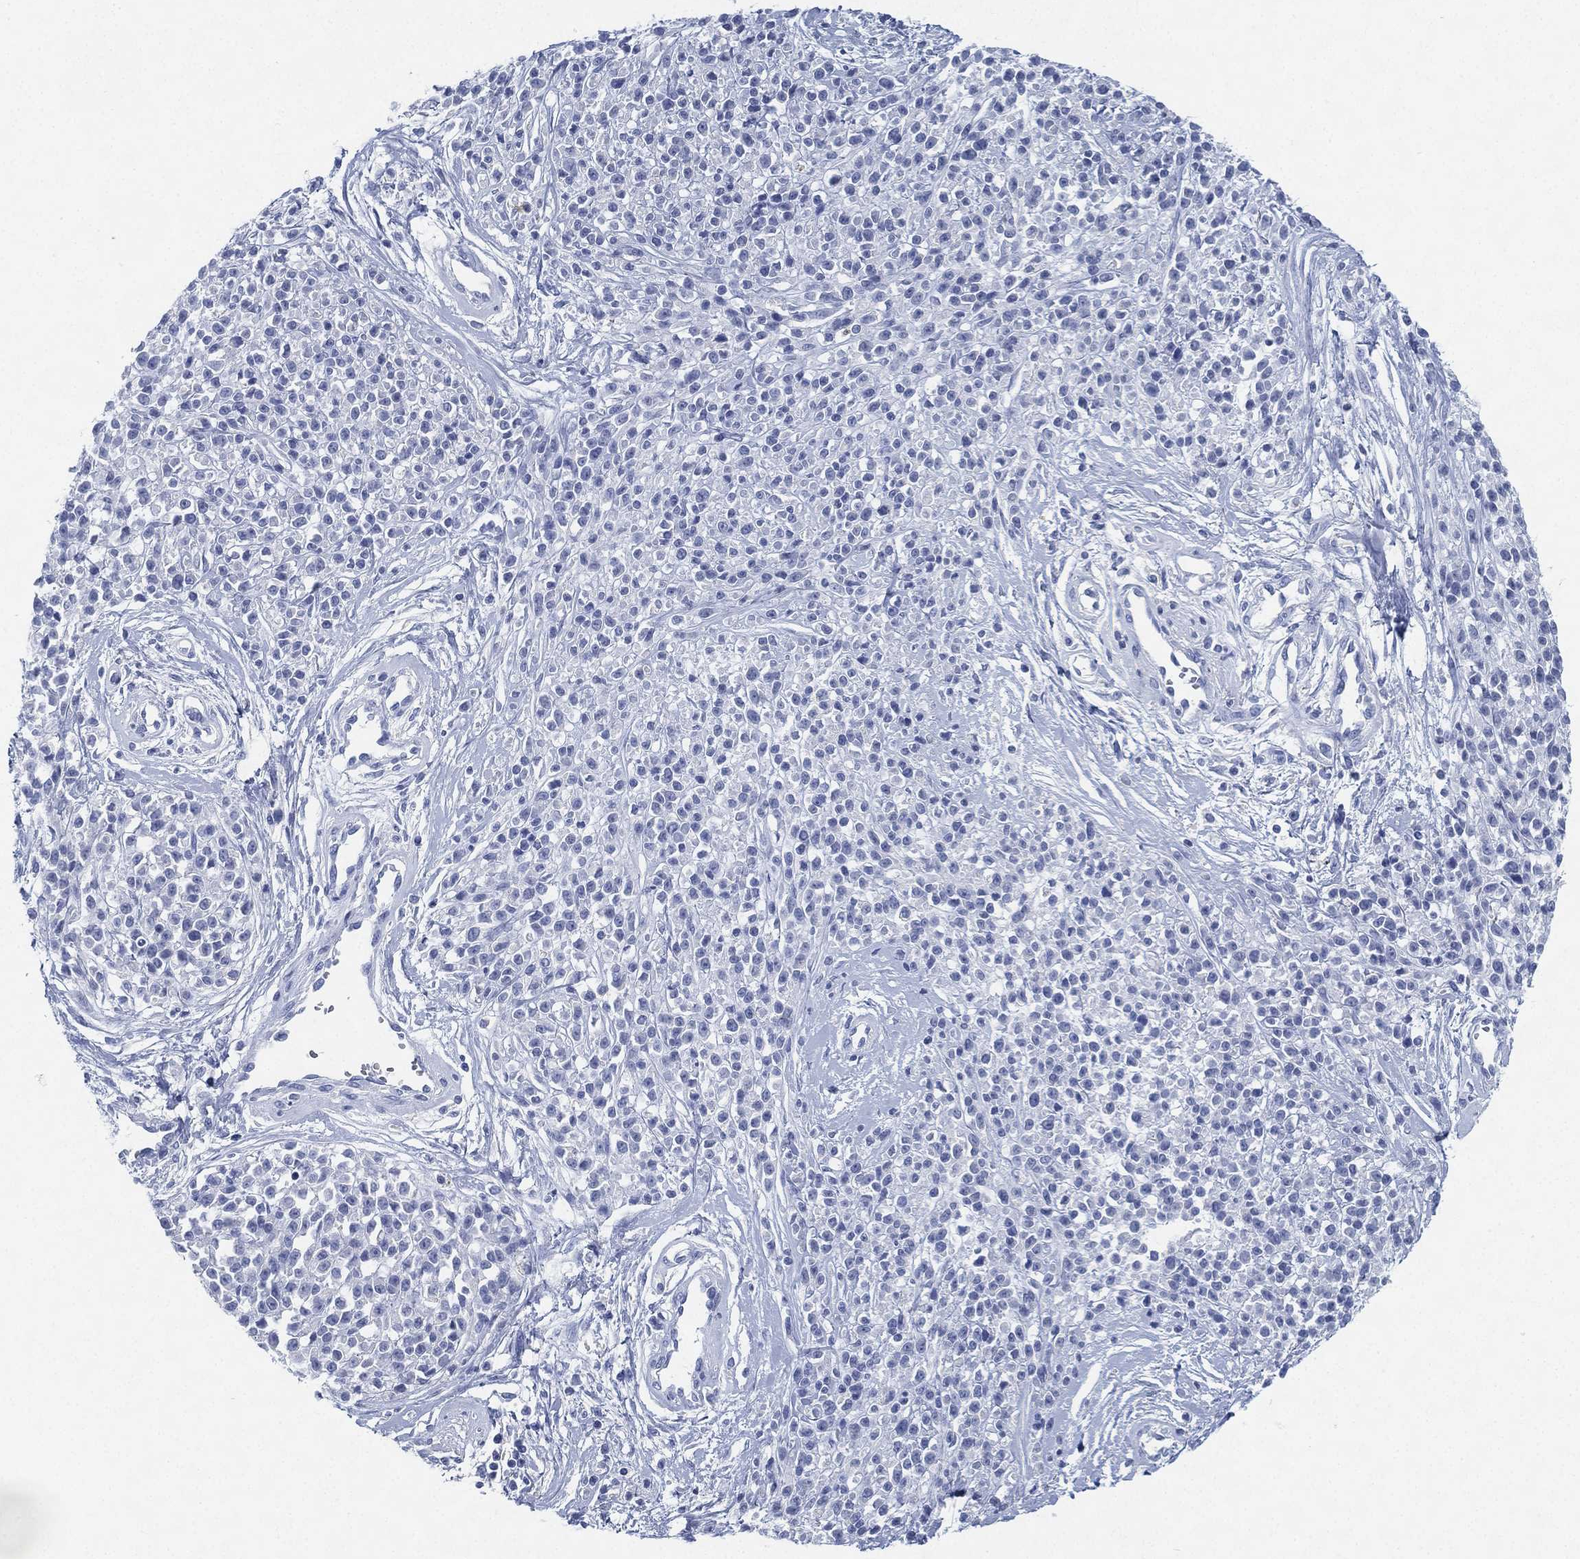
{"staining": {"intensity": "negative", "quantity": "none", "location": "none"}, "tissue": "melanoma", "cell_type": "Tumor cells", "image_type": "cancer", "snomed": [{"axis": "morphology", "description": "Malignant melanoma, NOS"}, {"axis": "topography", "description": "Skin"}, {"axis": "topography", "description": "Skin of trunk"}], "caption": "Tumor cells are negative for brown protein staining in malignant melanoma.", "gene": "DEFB121", "patient": {"sex": "male", "age": 74}}